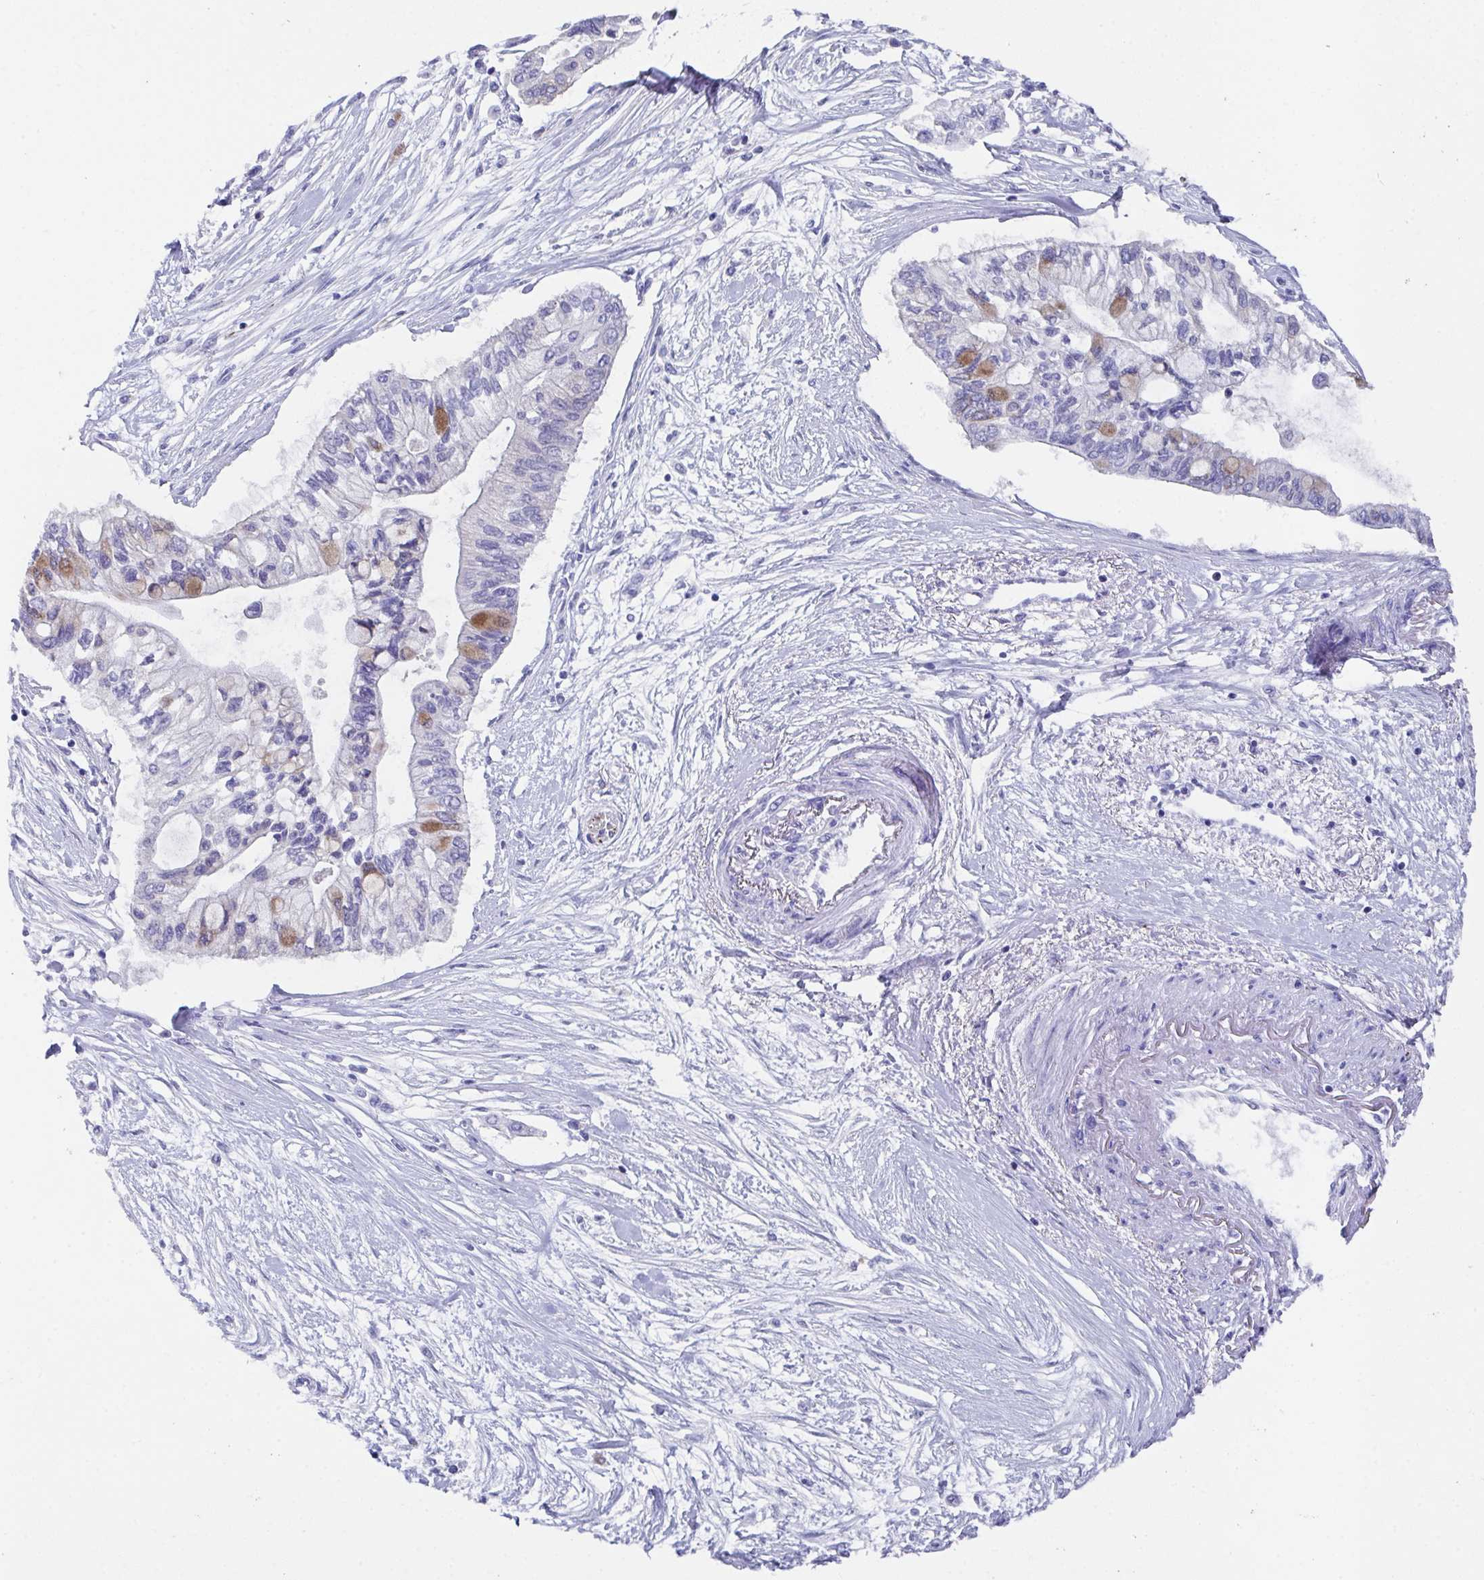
{"staining": {"intensity": "moderate", "quantity": "<25%", "location": "cytoplasmic/membranous"}, "tissue": "pancreatic cancer", "cell_type": "Tumor cells", "image_type": "cancer", "snomed": [{"axis": "morphology", "description": "Adenocarcinoma, NOS"}, {"axis": "topography", "description": "Pancreas"}], "caption": "DAB immunohistochemical staining of pancreatic cancer (adenocarcinoma) reveals moderate cytoplasmic/membranous protein expression in approximately <25% of tumor cells. Using DAB (brown) and hematoxylin (blue) stains, captured at high magnification using brightfield microscopy.", "gene": "SSC4D", "patient": {"sex": "female", "age": 77}}